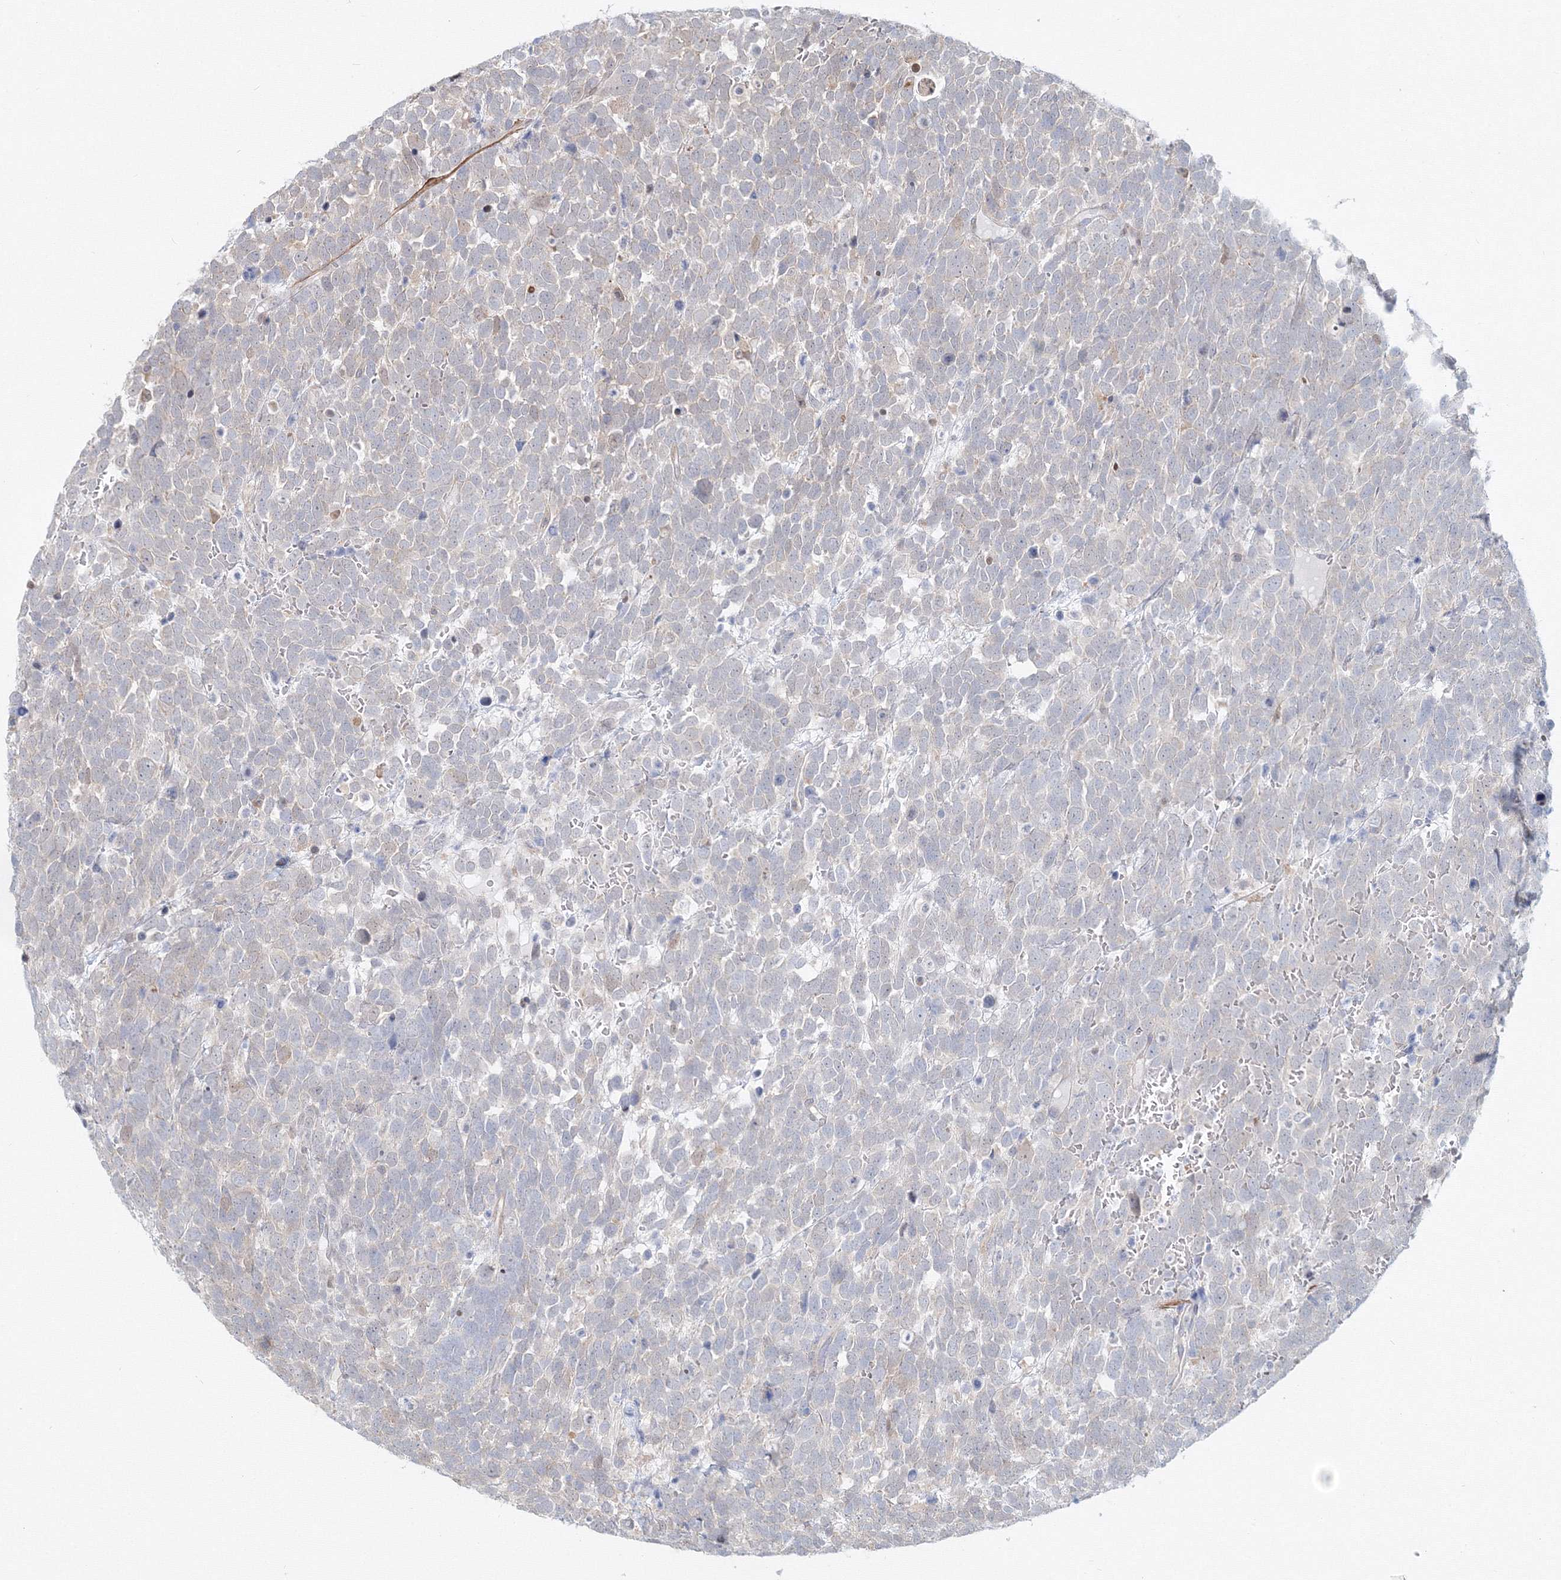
{"staining": {"intensity": "negative", "quantity": "none", "location": "none"}, "tissue": "urothelial cancer", "cell_type": "Tumor cells", "image_type": "cancer", "snomed": [{"axis": "morphology", "description": "Urothelial carcinoma, High grade"}, {"axis": "topography", "description": "Urinary bladder"}], "caption": "Immunohistochemical staining of human urothelial carcinoma (high-grade) shows no significant positivity in tumor cells.", "gene": "ARHGAP21", "patient": {"sex": "female", "age": 82}}